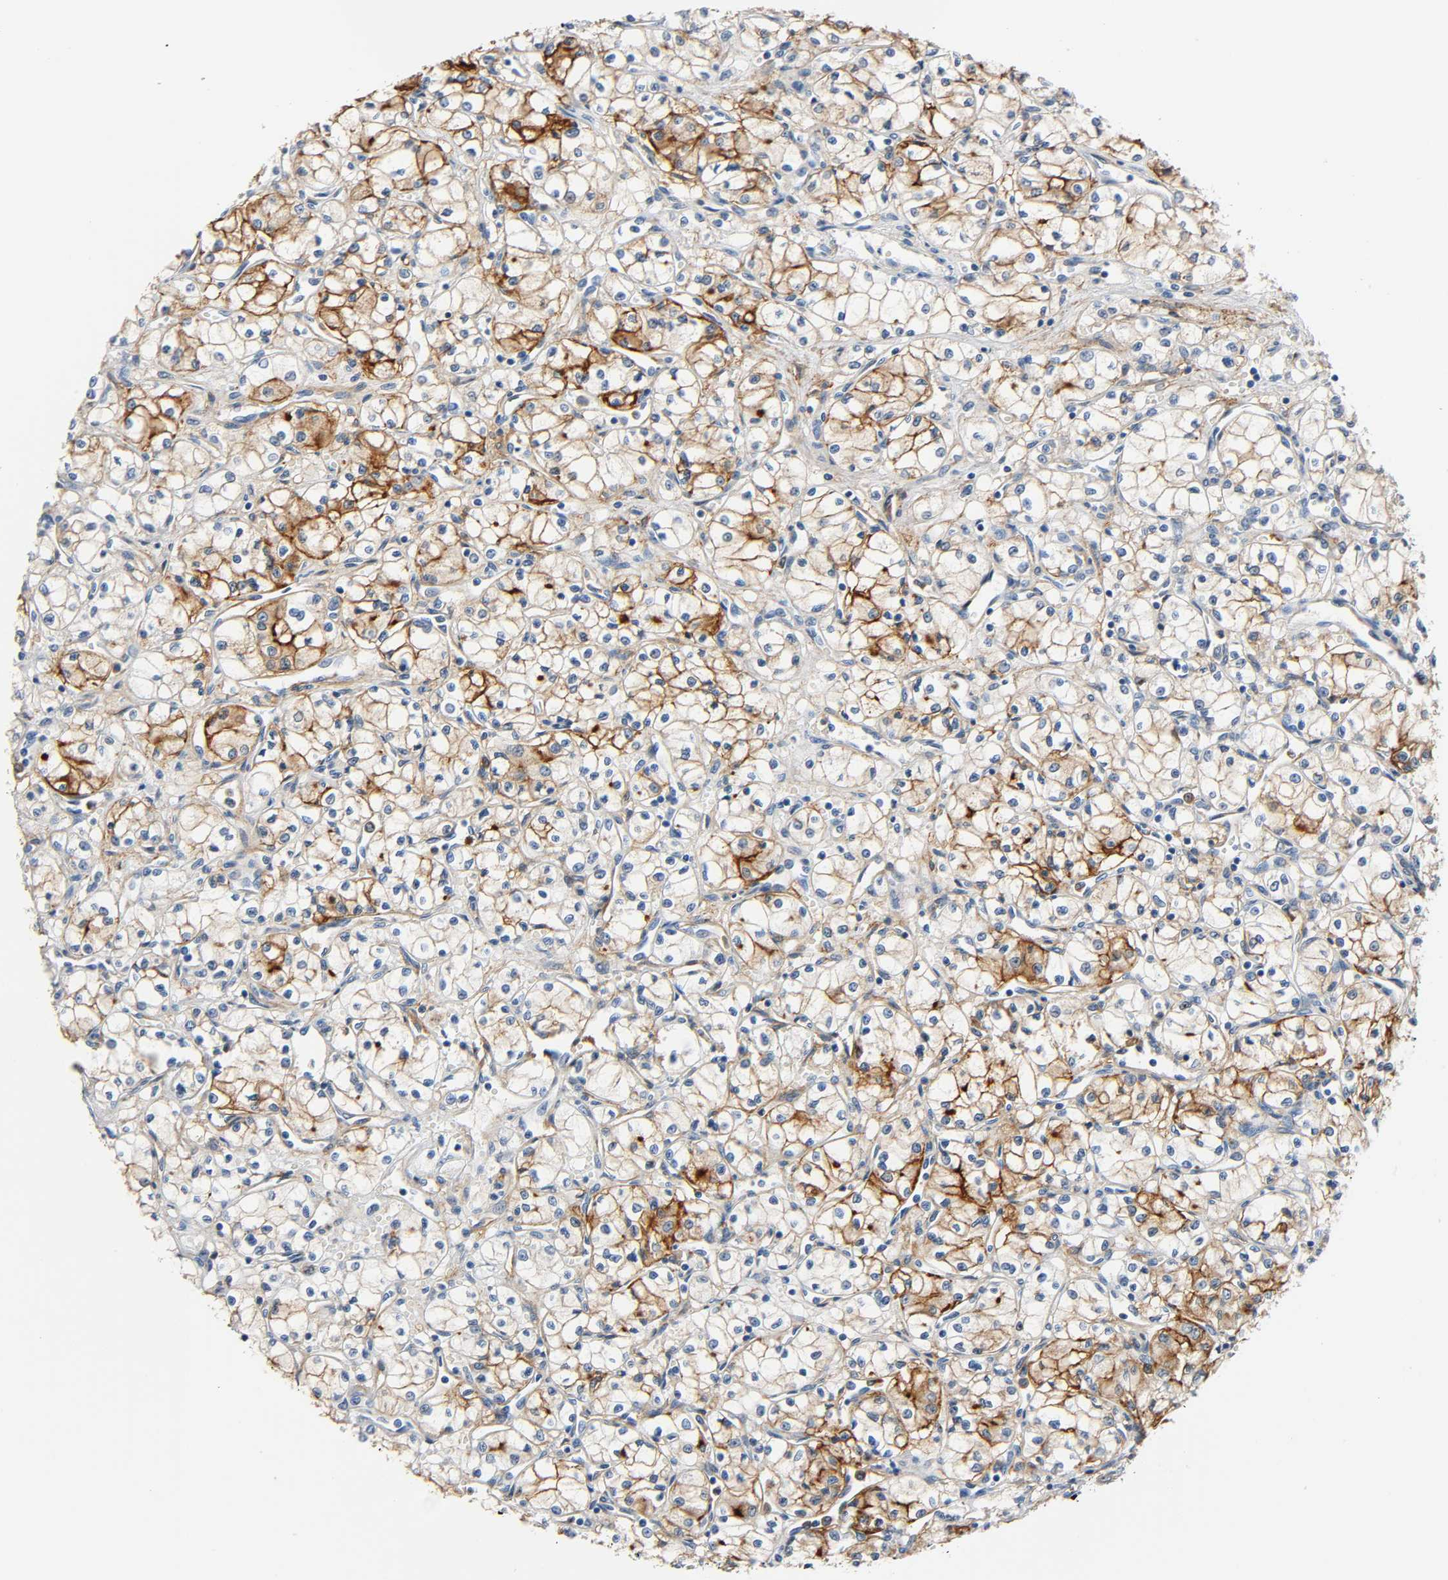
{"staining": {"intensity": "moderate", "quantity": "25%-75%", "location": "cytoplasmic/membranous"}, "tissue": "renal cancer", "cell_type": "Tumor cells", "image_type": "cancer", "snomed": [{"axis": "morphology", "description": "Normal tissue, NOS"}, {"axis": "morphology", "description": "Adenocarcinoma, NOS"}, {"axis": "topography", "description": "Kidney"}], "caption": "Moderate cytoplasmic/membranous expression for a protein is identified in approximately 25%-75% of tumor cells of adenocarcinoma (renal) using IHC.", "gene": "ANPEP", "patient": {"sex": "male", "age": 59}}